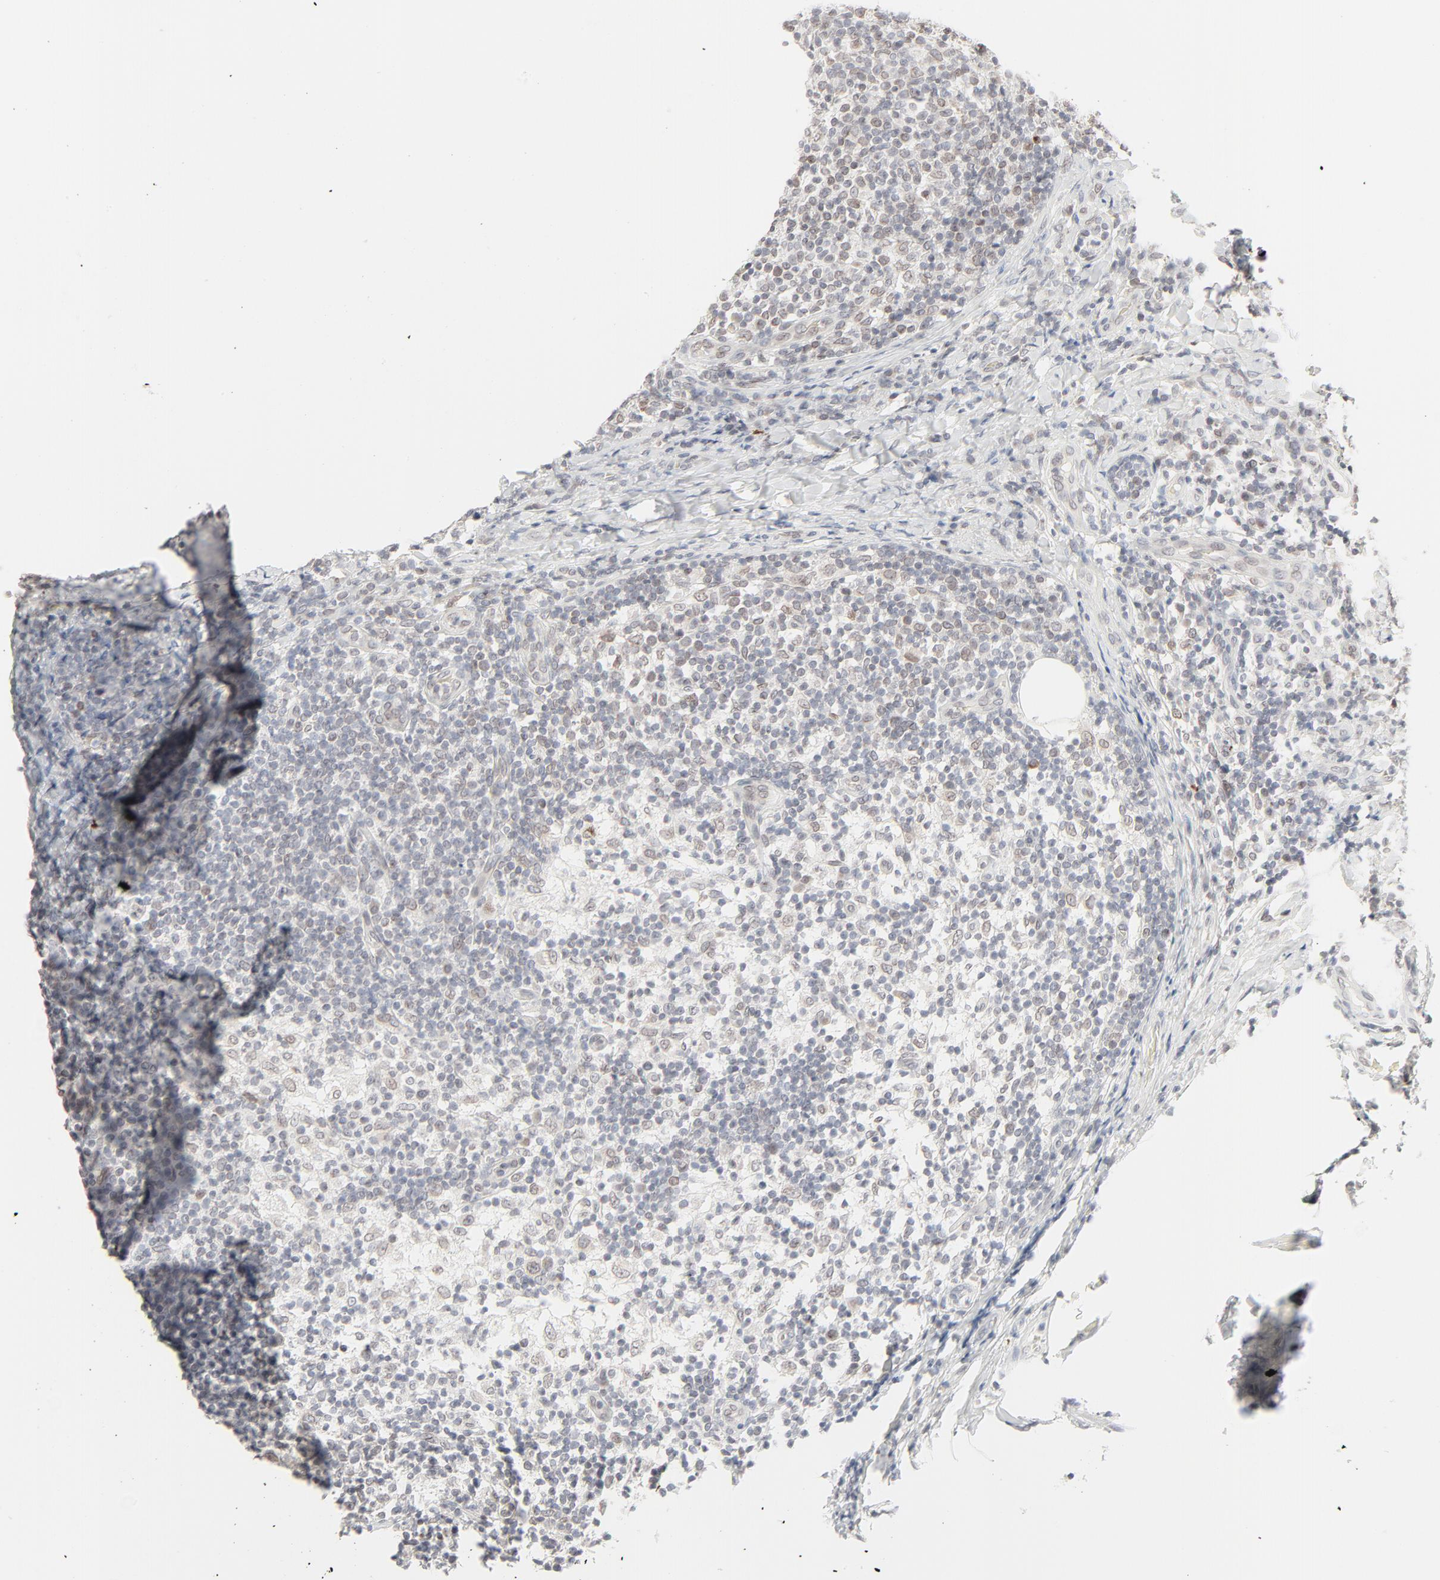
{"staining": {"intensity": "moderate", "quantity": ">75%", "location": "cytoplasmic/membranous,nuclear"}, "tissue": "lymph node", "cell_type": "Germinal center cells", "image_type": "normal", "snomed": [{"axis": "morphology", "description": "Normal tissue, NOS"}, {"axis": "morphology", "description": "Inflammation, NOS"}, {"axis": "topography", "description": "Lymph node"}], "caption": "Protein staining exhibits moderate cytoplasmic/membranous,nuclear expression in about >75% of germinal center cells in benign lymph node. The staining was performed using DAB, with brown indicating positive protein expression. Nuclei are stained blue with hematoxylin.", "gene": "MAD1L1", "patient": {"sex": "male", "age": 46}}